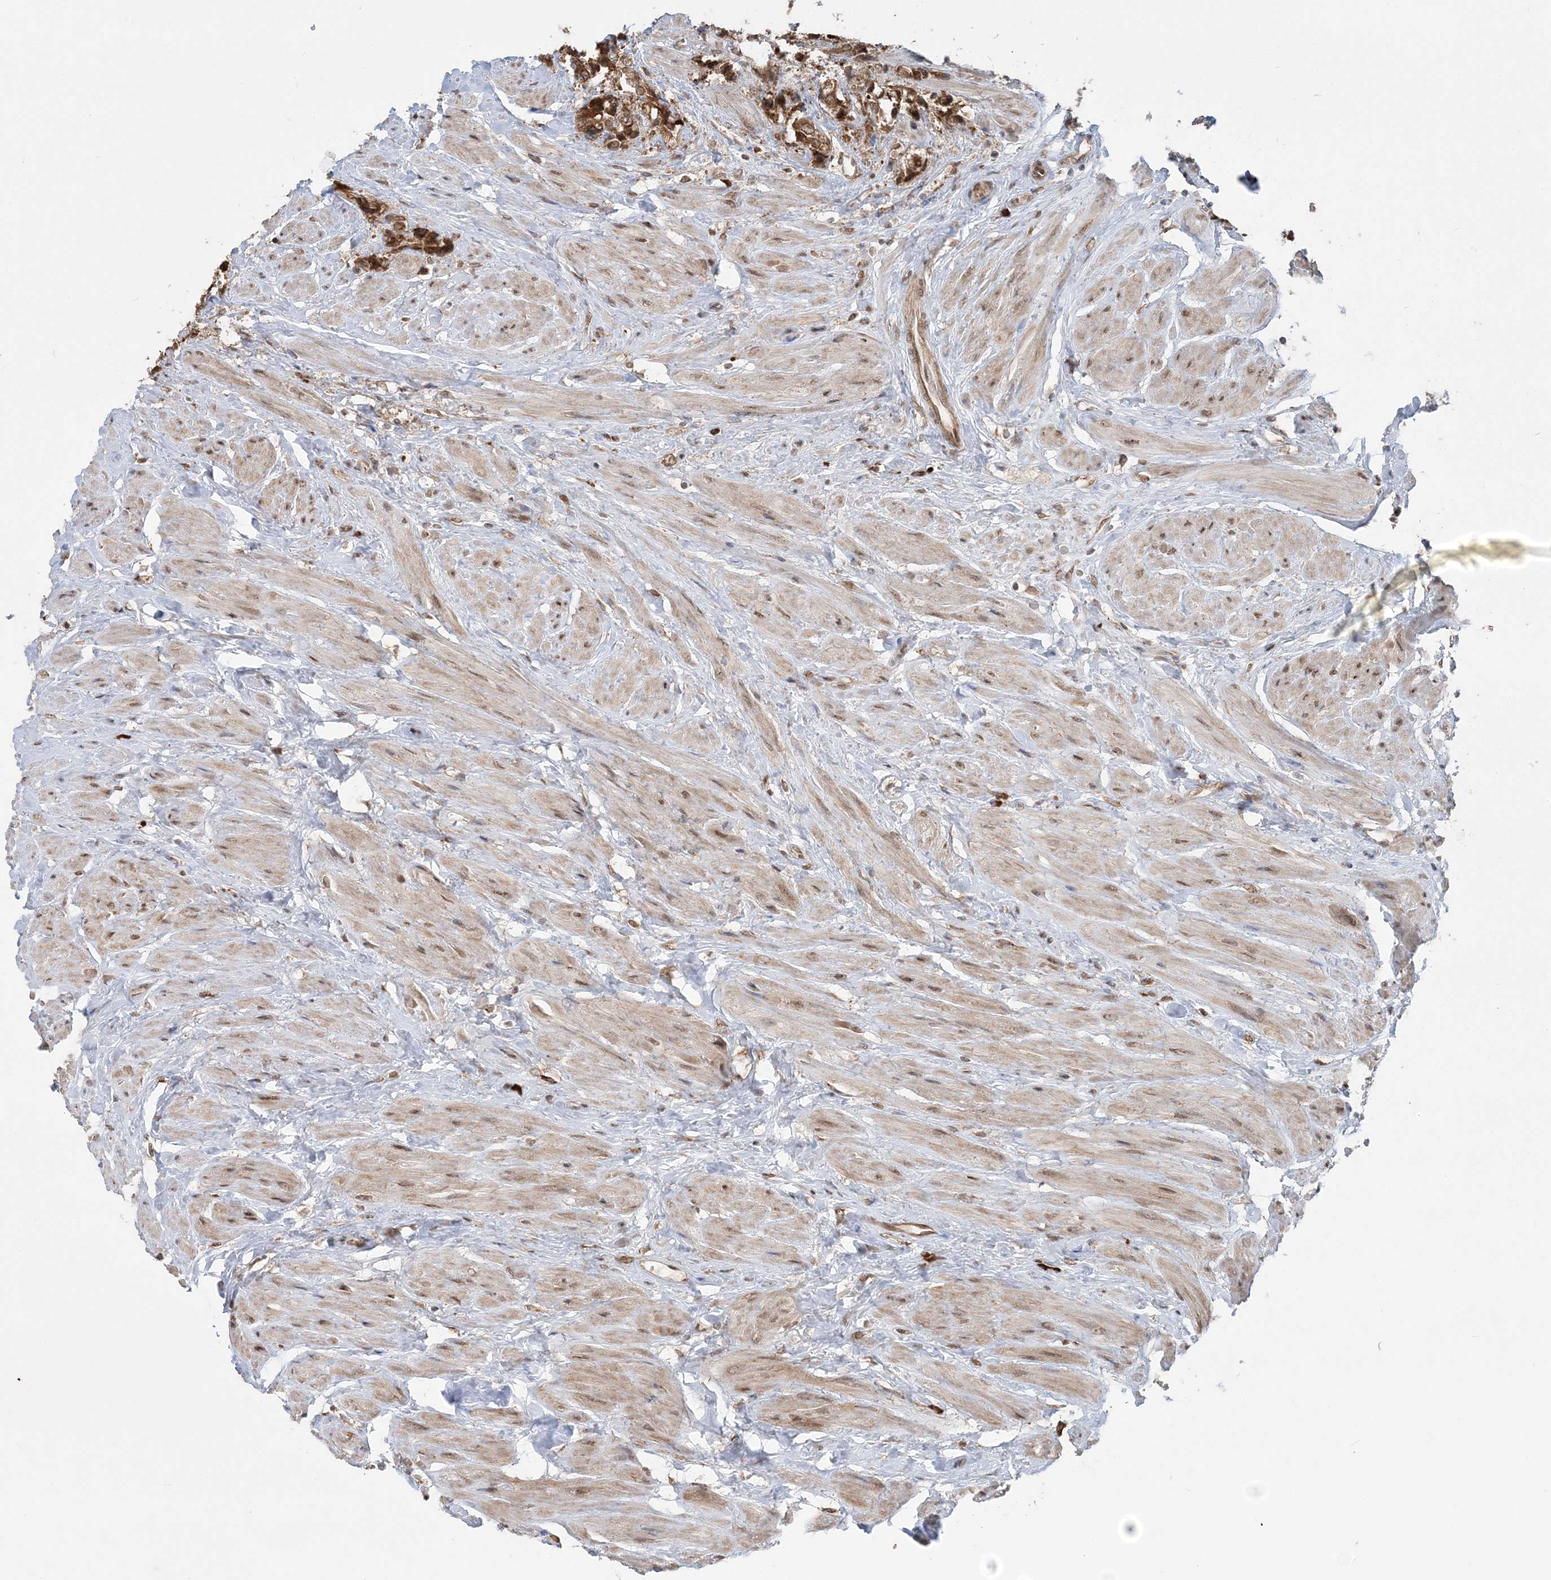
{"staining": {"intensity": "moderate", "quantity": ">75%", "location": "cytoplasmic/membranous"}, "tissue": "prostate cancer", "cell_type": "Tumor cells", "image_type": "cancer", "snomed": [{"axis": "morphology", "description": "Adenocarcinoma, High grade"}, {"axis": "topography", "description": "Prostate"}], "caption": "Tumor cells reveal medium levels of moderate cytoplasmic/membranous expression in approximately >75% of cells in prostate cancer. (Brightfield microscopy of DAB IHC at high magnification).", "gene": "TMED10", "patient": {"sex": "male", "age": 61}}